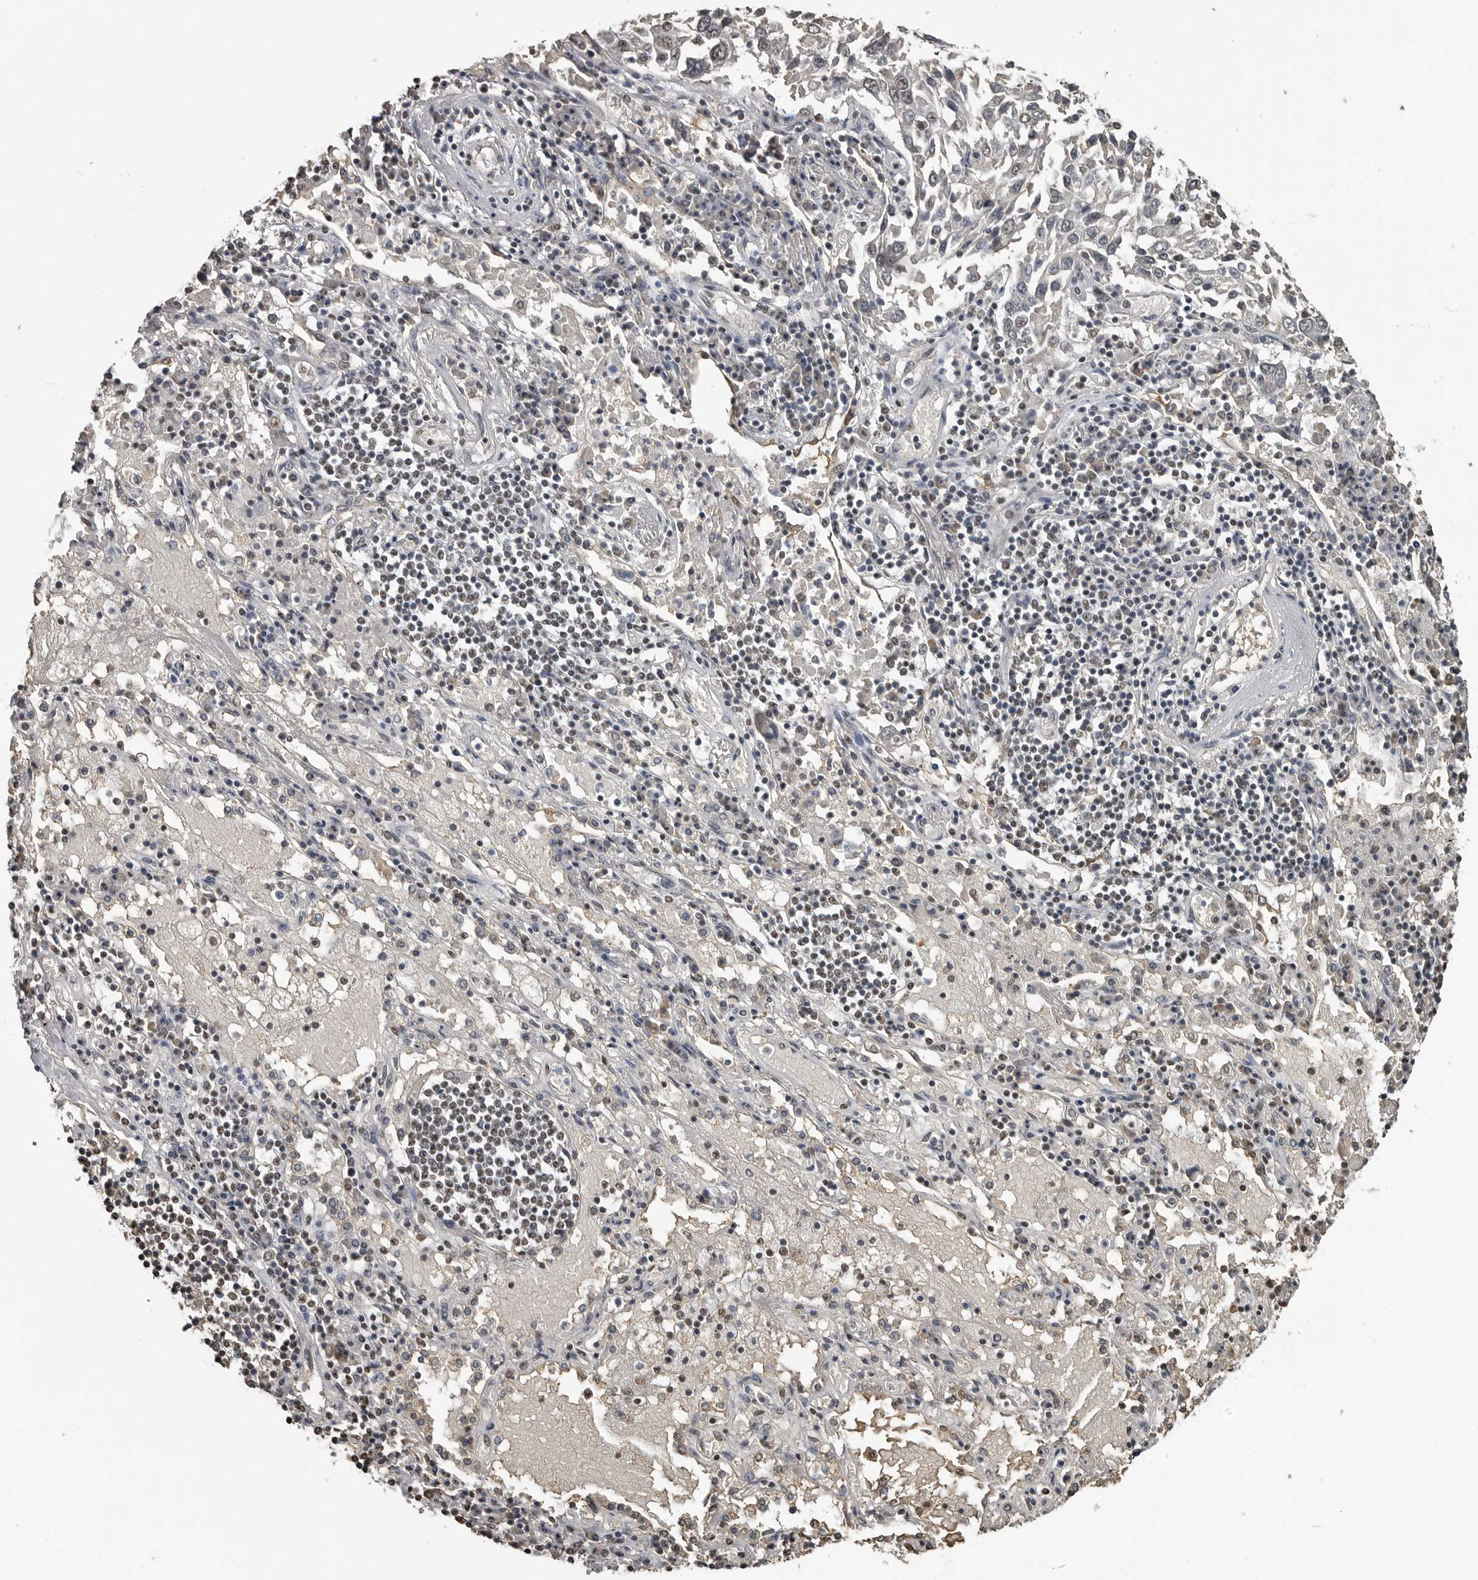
{"staining": {"intensity": "moderate", "quantity": "<25%", "location": "nuclear"}, "tissue": "lung cancer", "cell_type": "Tumor cells", "image_type": "cancer", "snomed": [{"axis": "morphology", "description": "Squamous cell carcinoma, NOS"}, {"axis": "topography", "description": "Lung"}], "caption": "Protein expression by immunohistochemistry displays moderate nuclear staining in about <25% of tumor cells in lung squamous cell carcinoma.", "gene": "TGS1", "patient": {"sex": "male", "age": 65}}